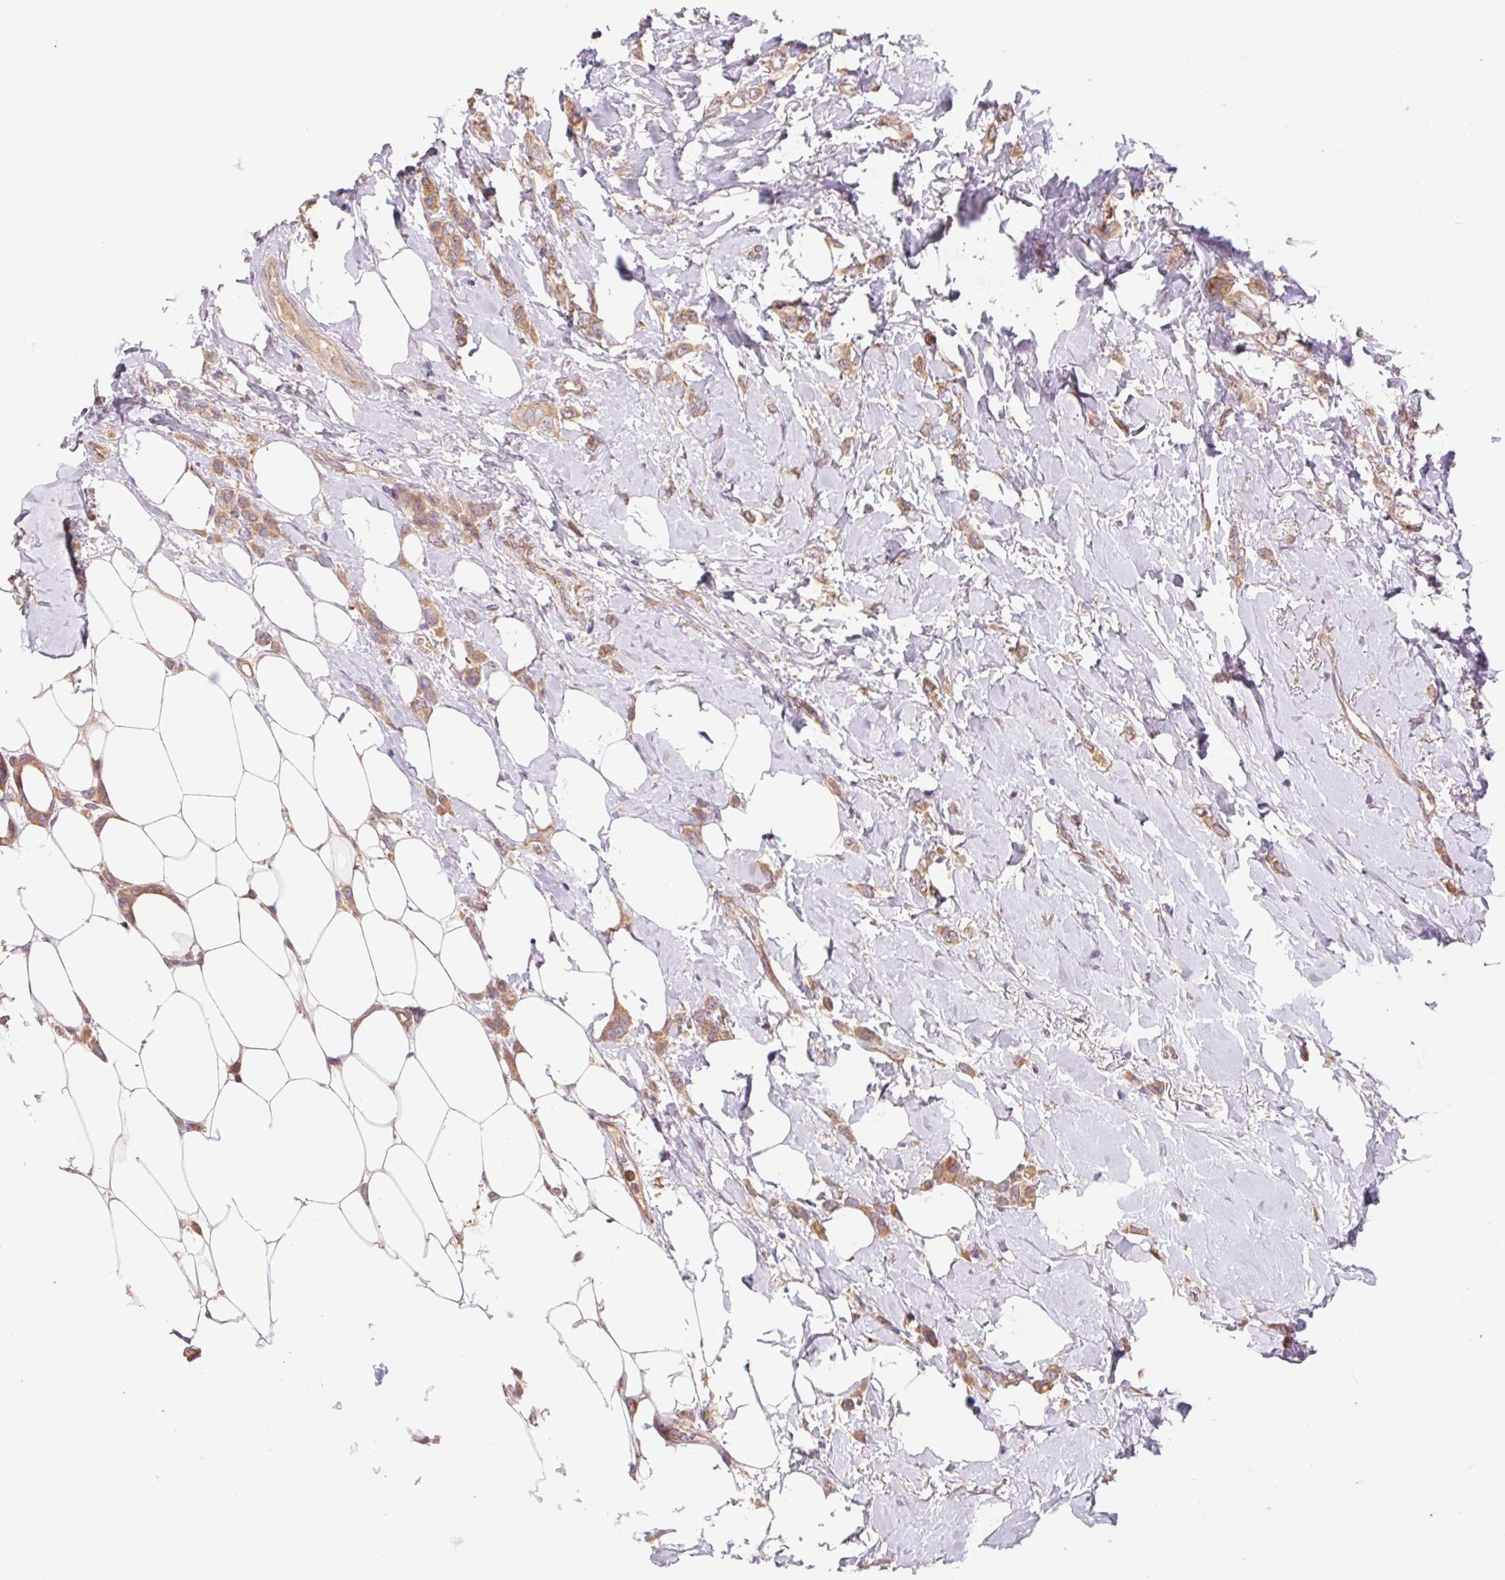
{"staining": {"intensity": "moderate", "quantity": ">75%", "location": "cytoplasmic/membranous"}, "tissue": "breast cancer", "cell_type": "Tumor cells", "image_type": "cancer", "snomed": [{"axis": "morphology", "description": "Lobular carcinoma"}, {"axis": "topography", "description": "Breast"}], "caption": "An image of human breast cancer (lobular carcinoma) stained for a protein reveals moderate cytoplasmic/membranous brown staining in tumor cells.", "gene": "KLHL20", "patient": {"sex": "female", "age": 66}}